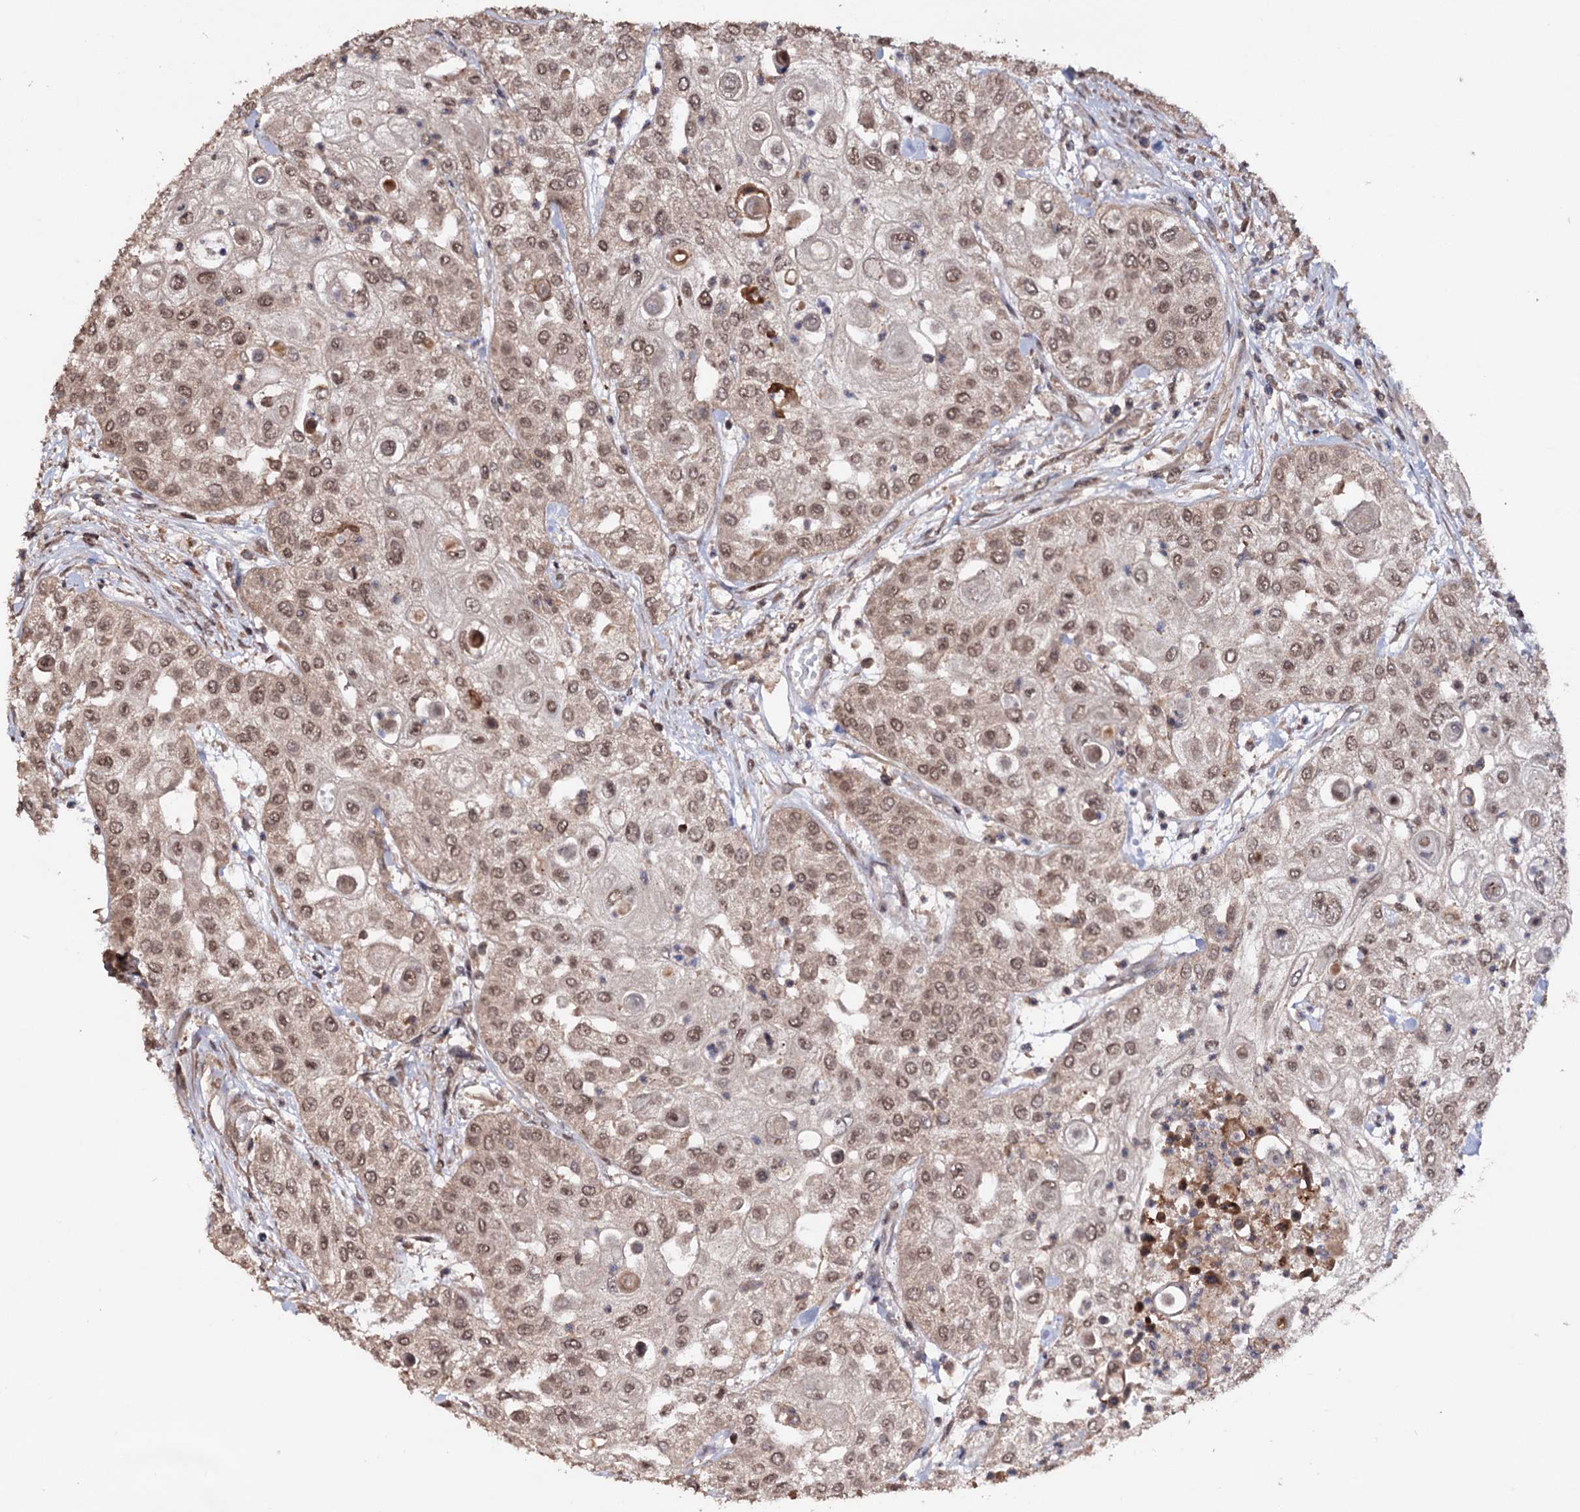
{"staining": {"intensity": "moderate", "quantity": ">75%", "location": "cytoplasmic/membranous,nuclear"}, "tissue": "urothelial cancer", "cell_type": "Tumor cells", "image_type": "cancer", "snomed": [{"axis": "morphology", "description": "Urothelial carcinoma, High grade"}, {"axis": "topography", "description": "Urinary bladder"}], "caption": "A photomicrograph of urothelial carcinoma (high-grade) stained for a protein displays moderate cytoplasmic/membranous and nuclear brown staining in tumor cells.", "gene": "KLF5", "patient": {"sex": "female", "age": 79}}